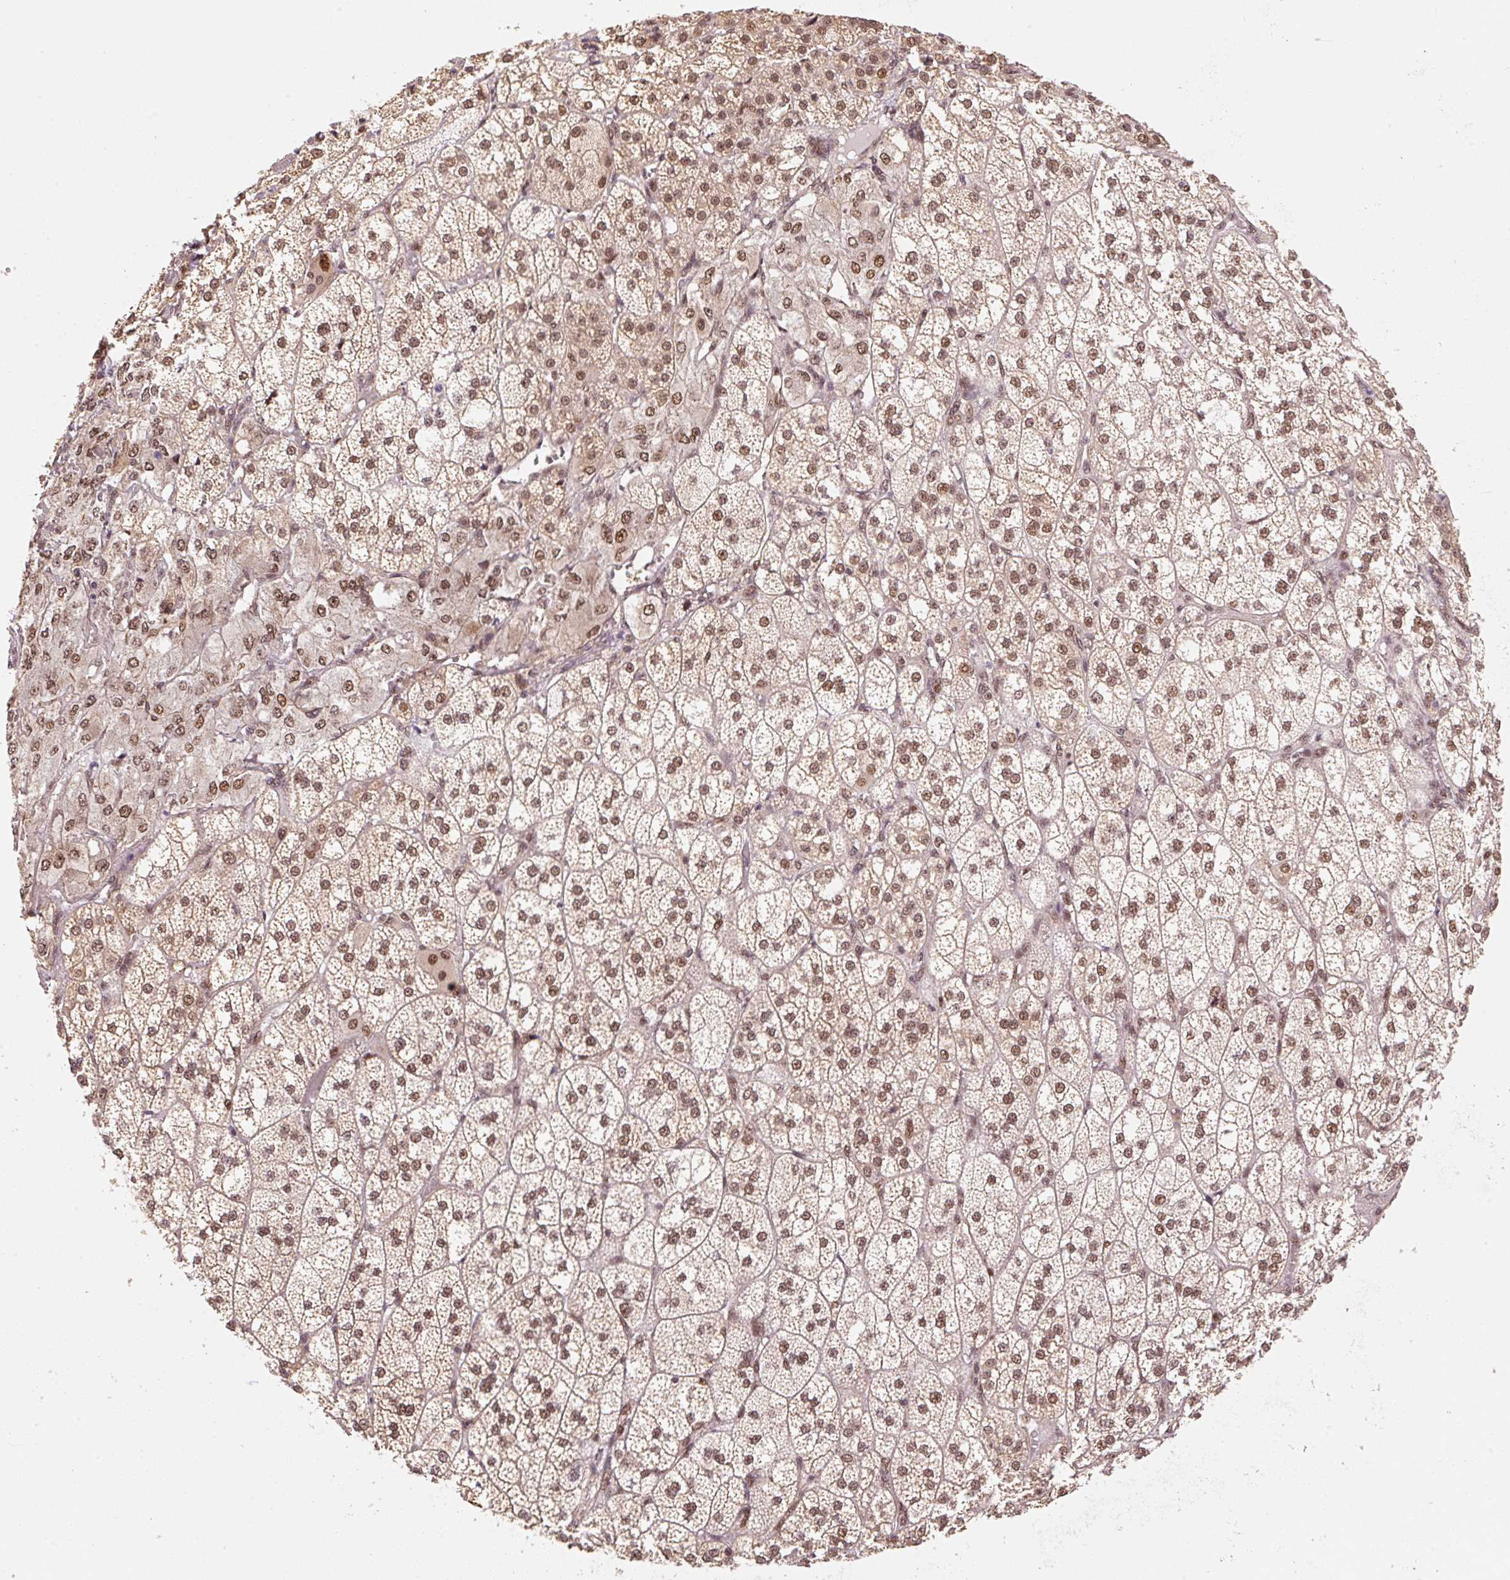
{"staining": {"intensity": "moderate", "quantity": ">75%", "location": "nuclear"}, "tissue": "adrenal gland", "cell_type": "Glandular cells", "image_type": "normal", "snomed": [{"axis": "morphology", "description": "Normal tissue, NOS"}, {"axis": "topography", "description": "Adrenal gland"}], "caption": "The micrograph shows a brown stain indicating the presence of a protein in the nuclear of glandular cells in adrenal gland.", "gene": "INTS8", "patient": {"sex": "female", "age": 60}}